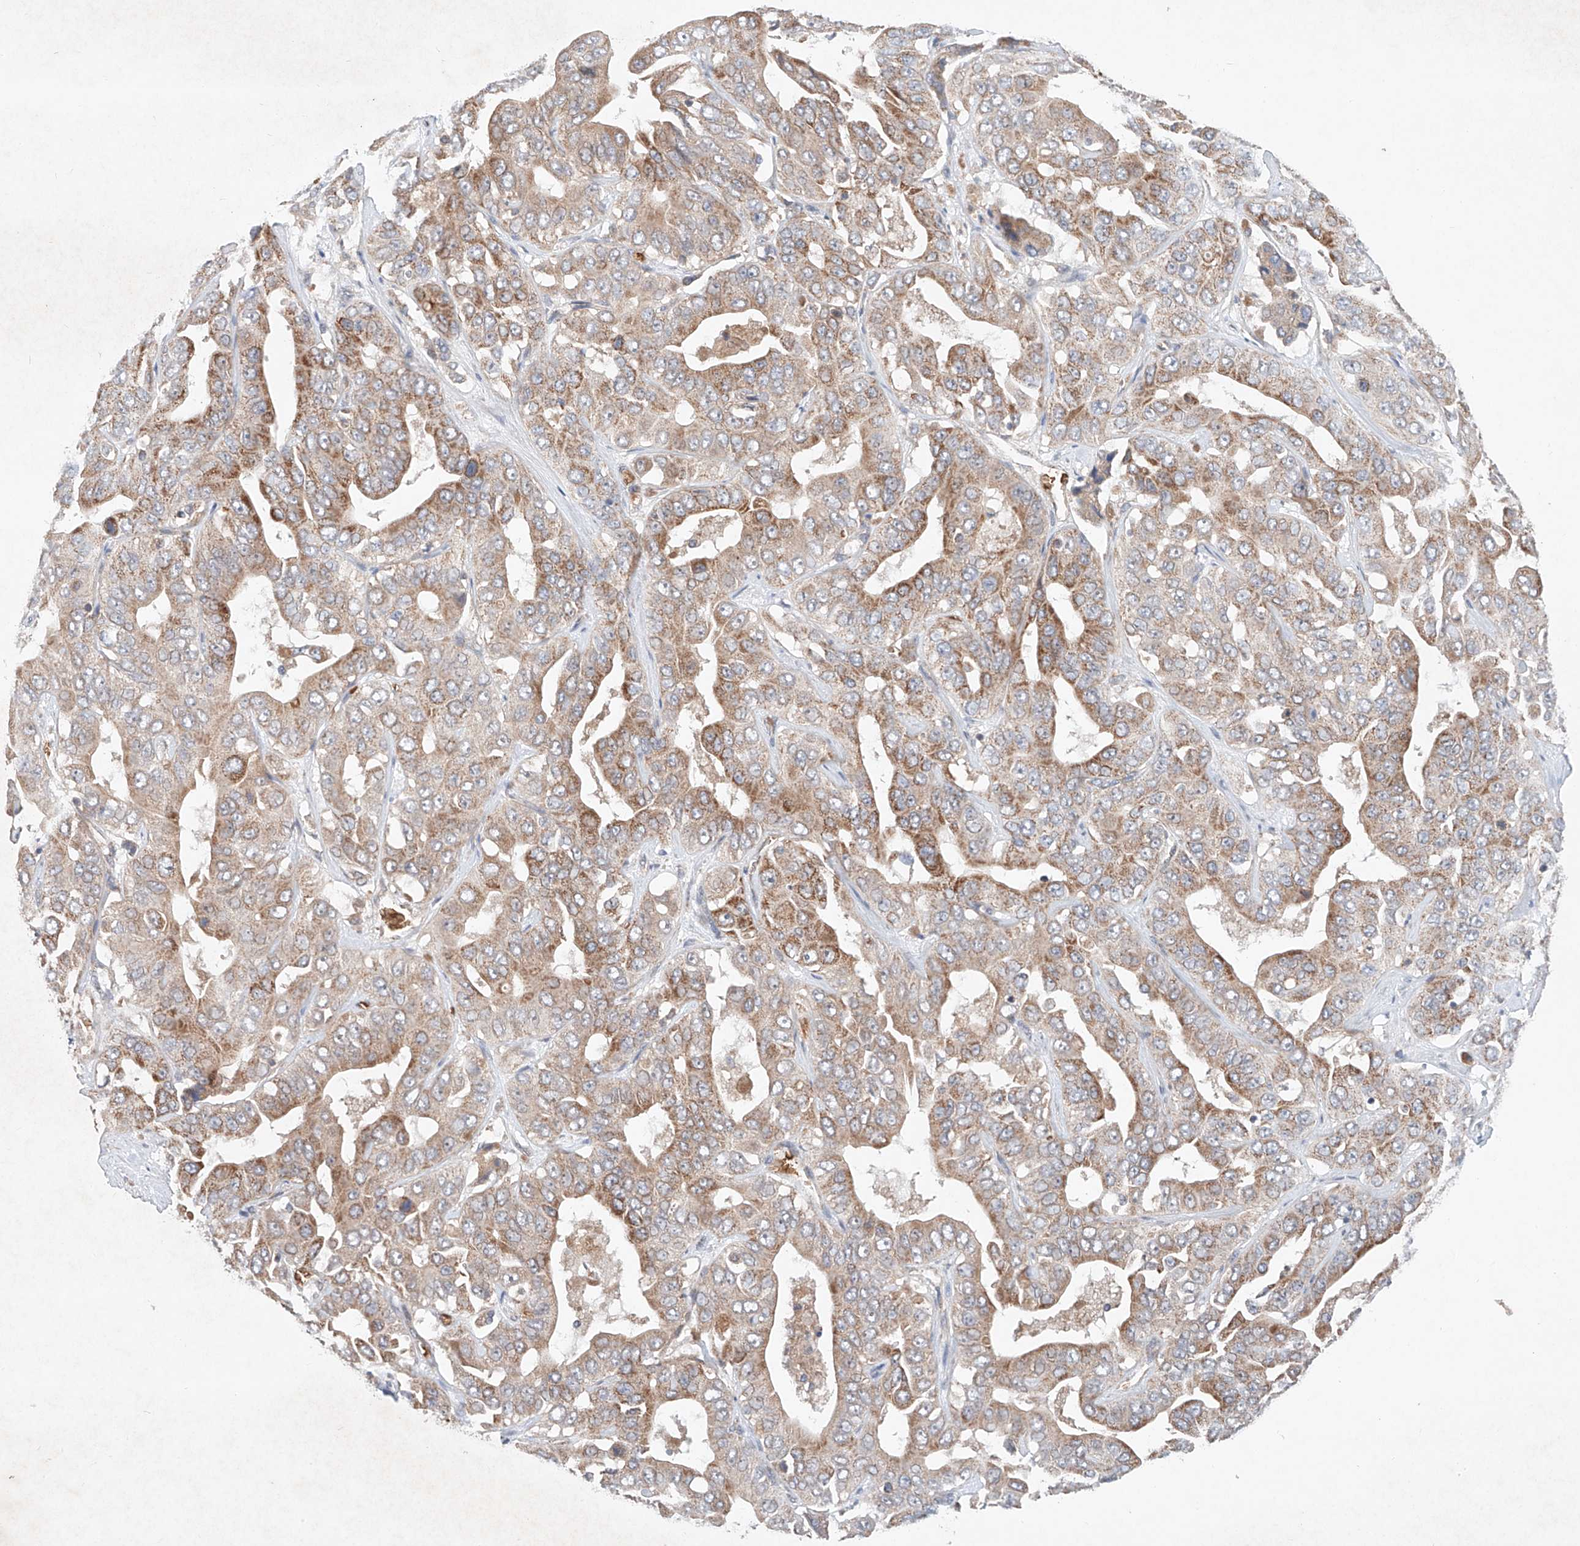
{"staining": {"intensity": "moderate", "quantity": ">75%", "location": "cytoplasmic/membranous"}, "tissue": "liver cancer", "cell_type": "Tumor cells", "image_type": "cancer", "snomed": [{"axis": "morphology", "description": "Cholangiocarcinoma"}, {"axis": "topography", "description": "Liver"}], "caption": "There is medium levels of moderate cytoplasmic/membranous positivity in tumor cells of liver cancer (cholangiocarcinoma), as demonstrated by immunohistochemical staining (brown color).", "gene": "FASTK", "patient": {"sex": "female", "age": 52}}